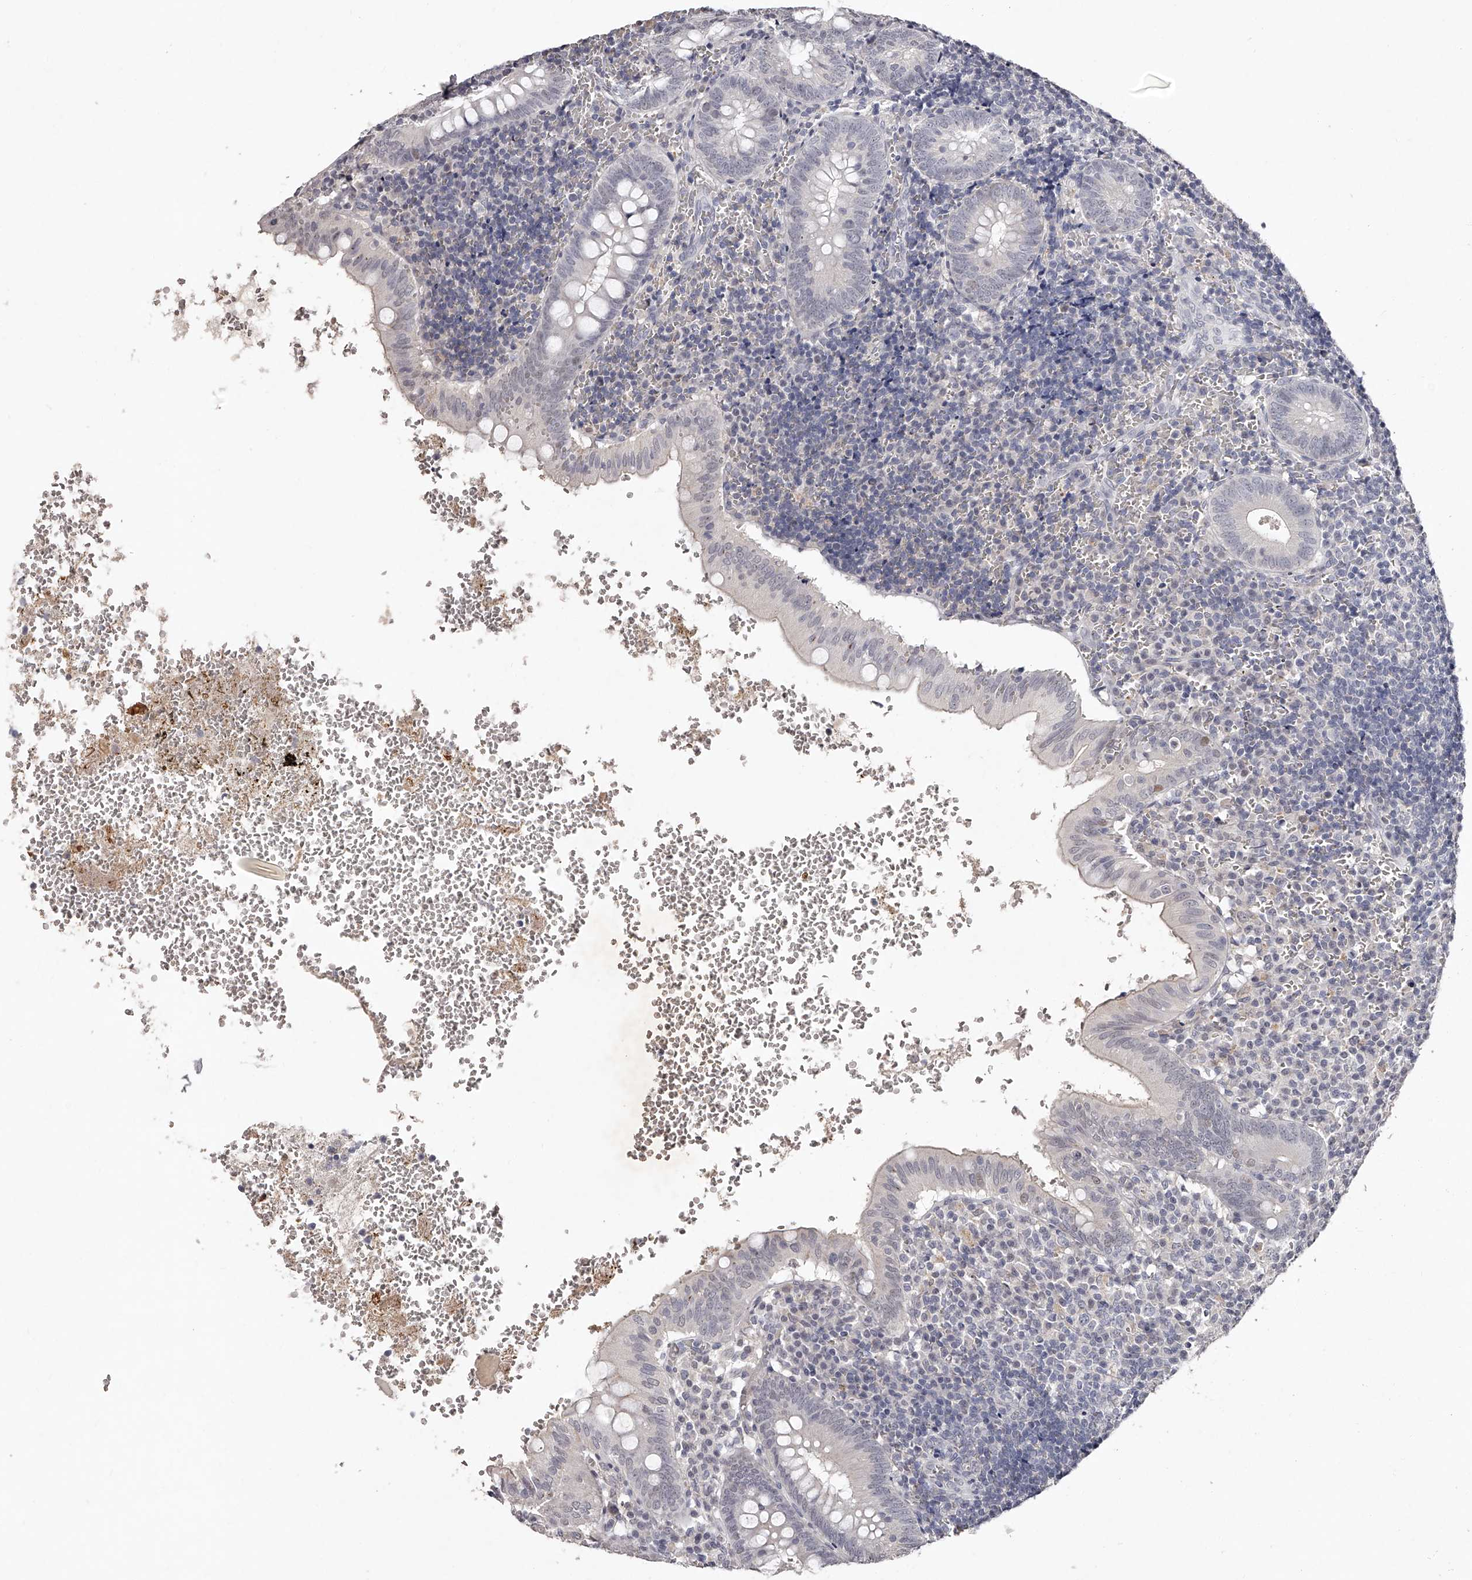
{"staining": {"intensity": "weak", "quantity": "<25%", "location": "cytoplasmic/membranous"}, "tissue": "appendix", "cell_type": "Glandular cells", "image_type": "normal", "snomed": [{"axis": "morphology", "description": "Normal tissue, NOS"}, {"axis": "topography", "description": "Appendix"}], "caption": "The immunohistochemistry micrograph has no significant staining in glandular cells of appendix.", "gene": "NT5DC1", "patient": {"sex": "male", "age": 8}}